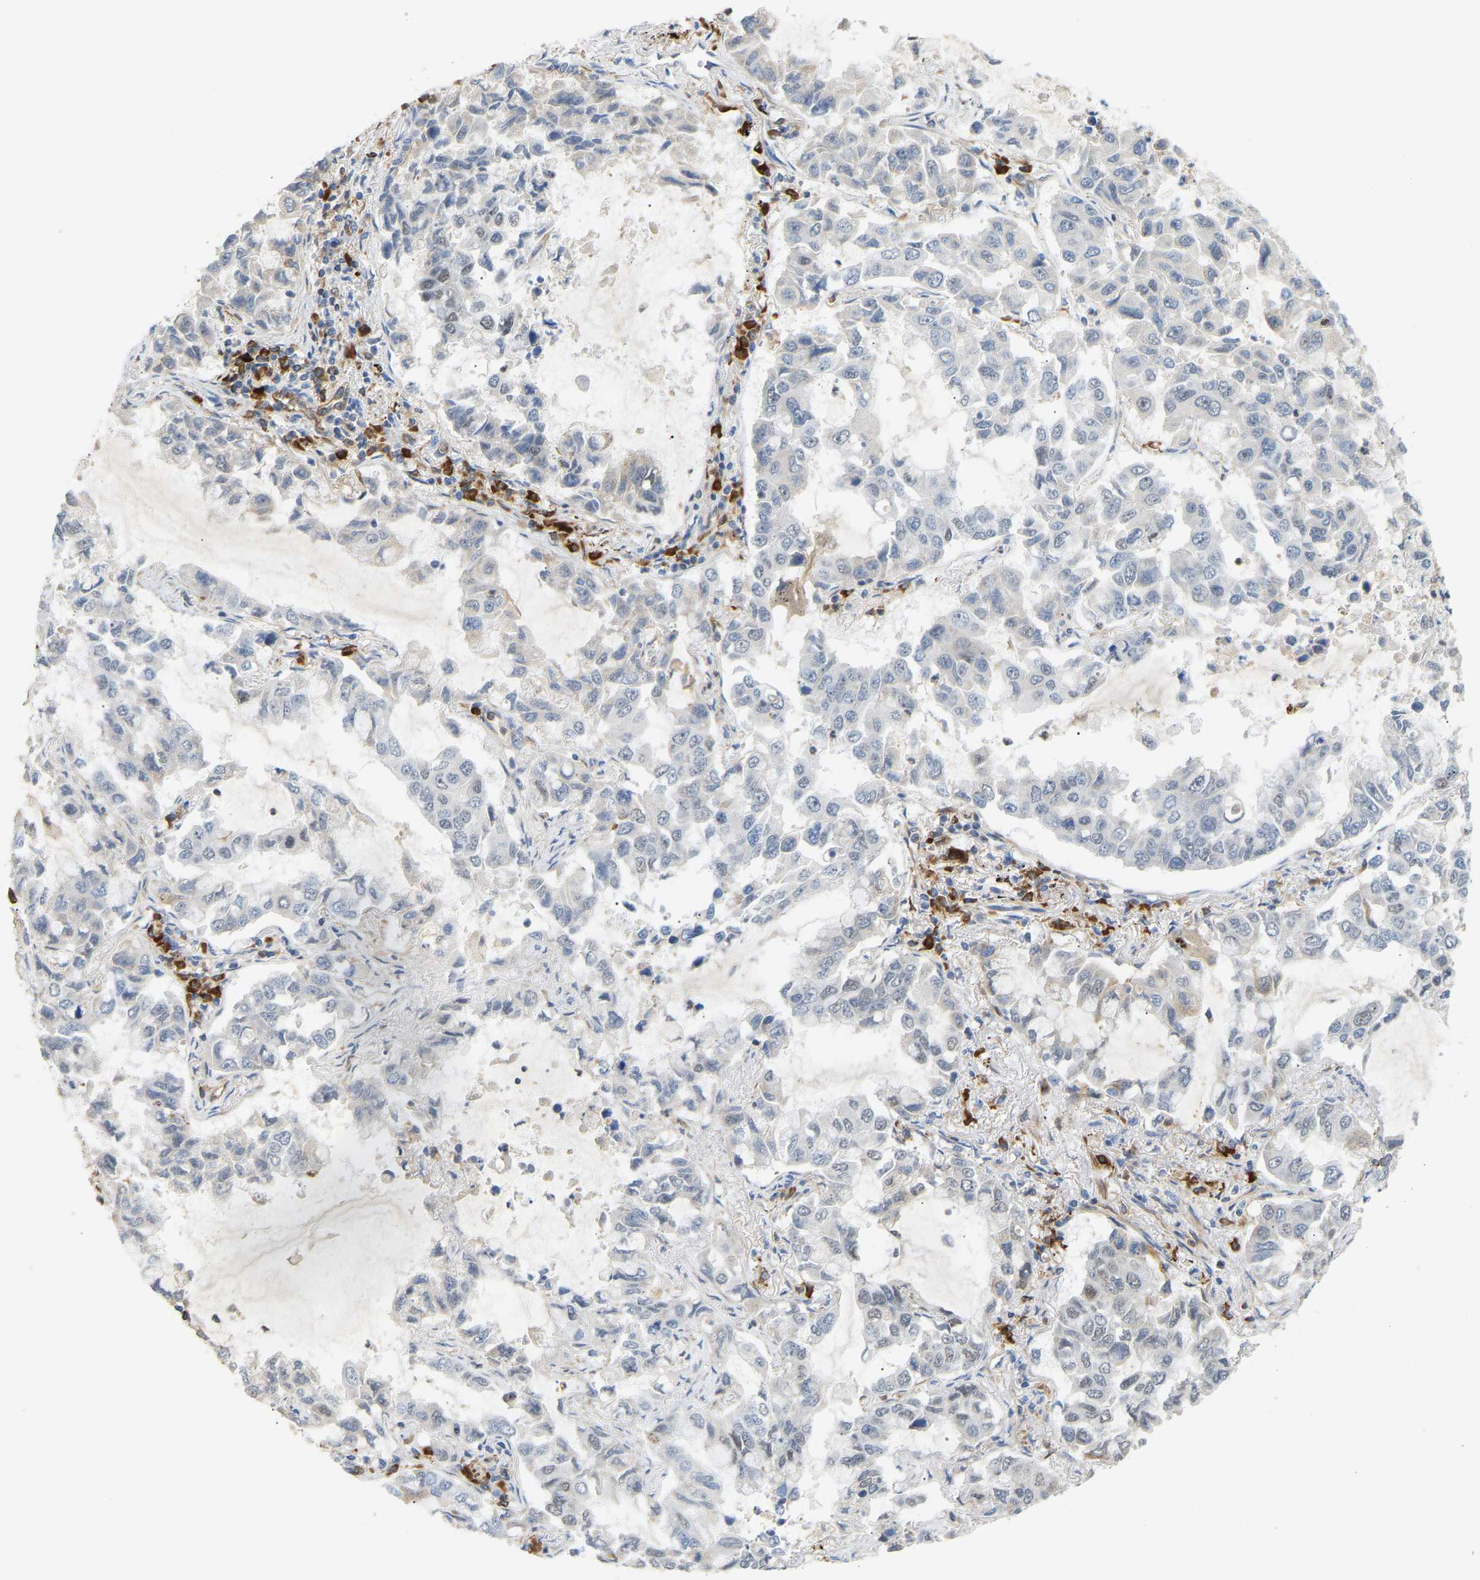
{"staining": {"intensity": "negative", "quantity": "none", "location": "none"}, "tissue": "lung cancer", "cell_type": "Tumor cells", "image_type": "cancer", "snomed": [{"axis": "morphology", "description": "Adenocarcinoma, NOS"}, {"axis": "topography", "description": "Lung"}], "caption": "Immunohistochemistry (IHC) histopathology image of lung adenocarcinoma stained for a protein (brown), which exhibits no expression in tumor cells. (Stains: DAB (3,3'-diaminobenzidine) immunohistochemistry with hematoxylin counter stain, Microscopy: brightfield microscopy at high magnification).", "gene": "PLCG2", "patient": {"sex": "male", "age": 64}}